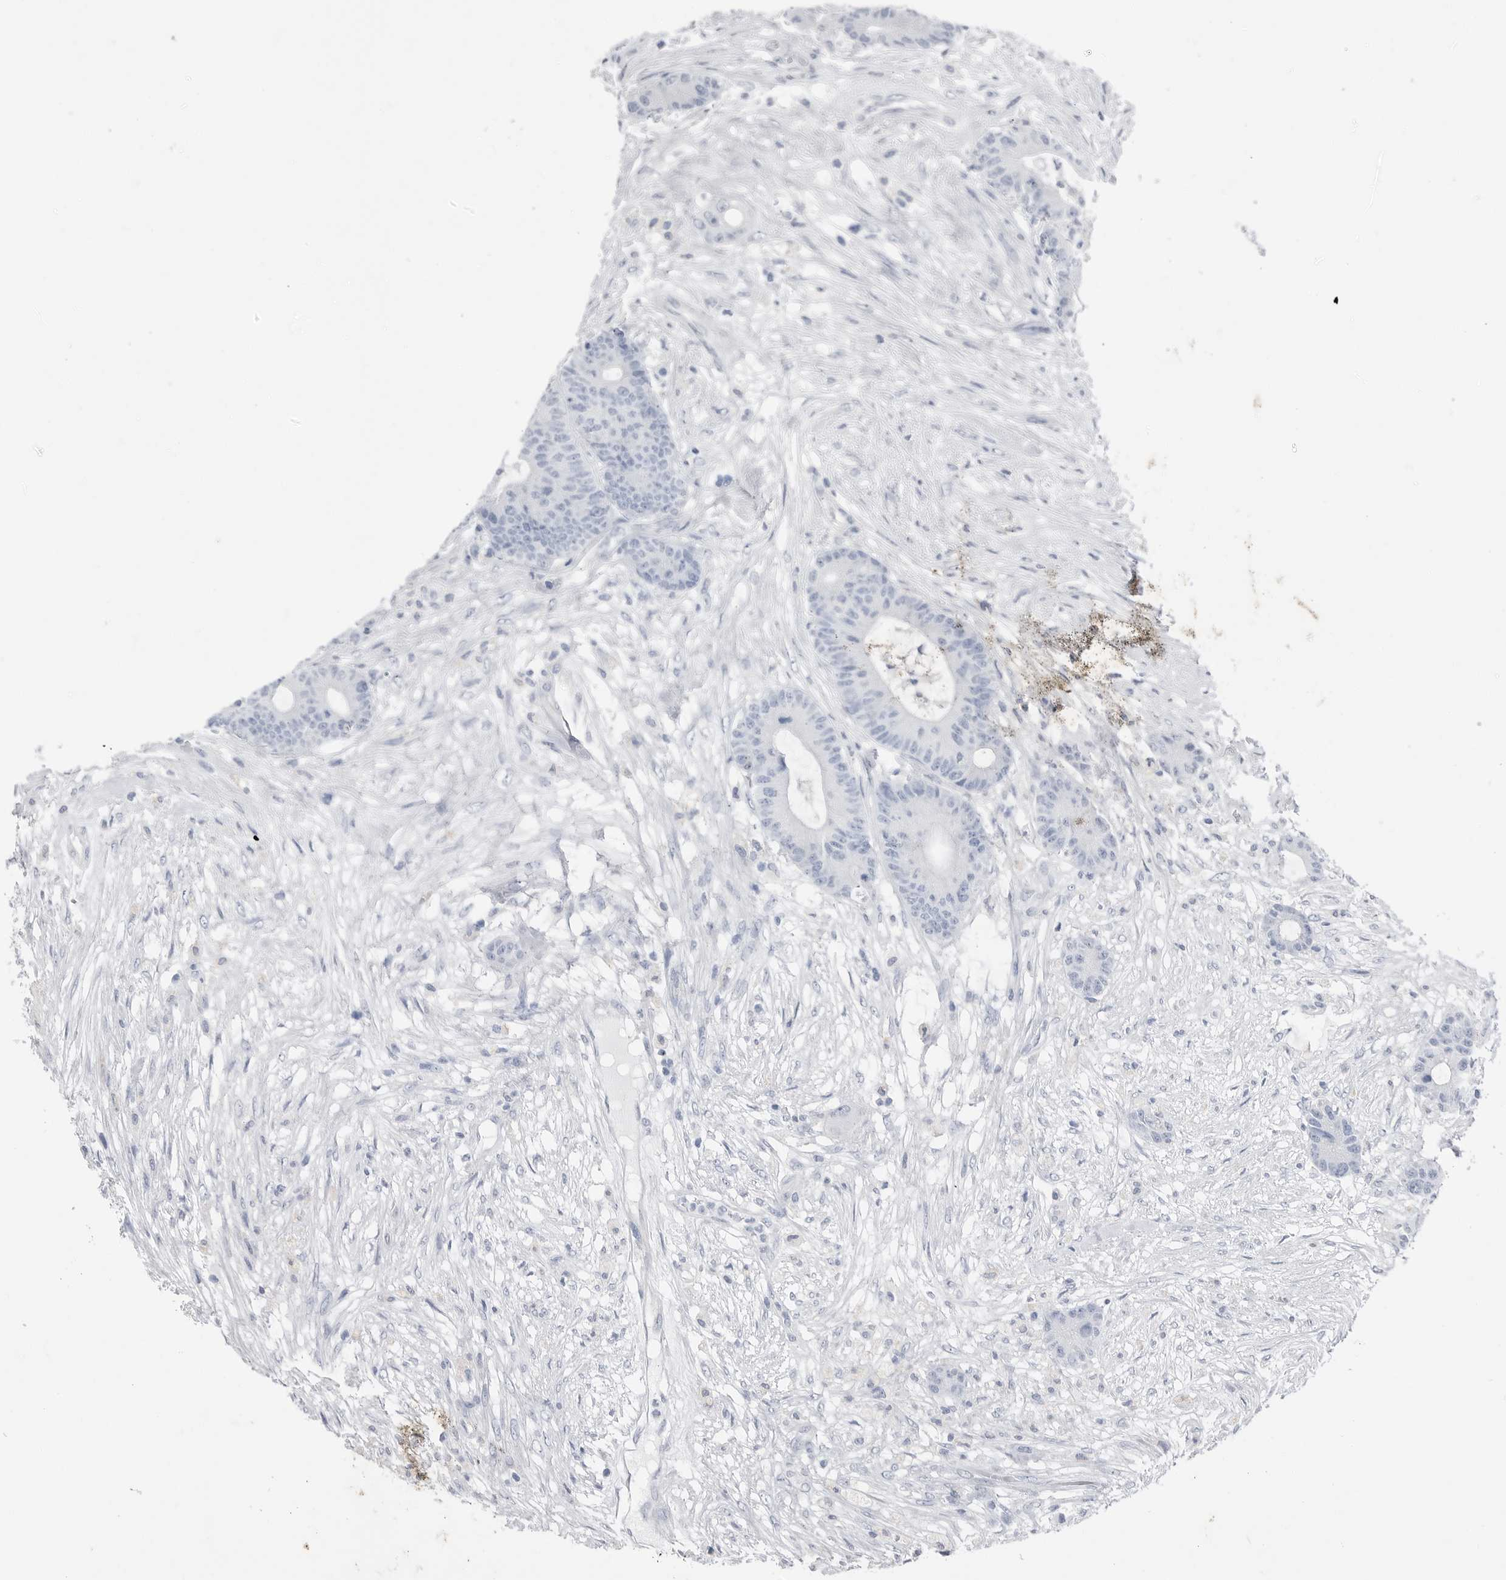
{"staining": {"intensity": "negative", "quantity": "none", "location": "none"}, "tissue": "colorectal cancer", "cell_type": "Tumor cells", "image_type": "cancer", "snomed": [{"axis": "morphology", "description": "Adenocarcinoma, NOS"}, {"axis": "topography", "description": "Colon"}], "caption": "Protein analysis of colorectal adenocarcinoma exhibits no significant staining in tumor cells.", "gene": "ABHD12", "patient": {"sex": "female", "age": 84}}